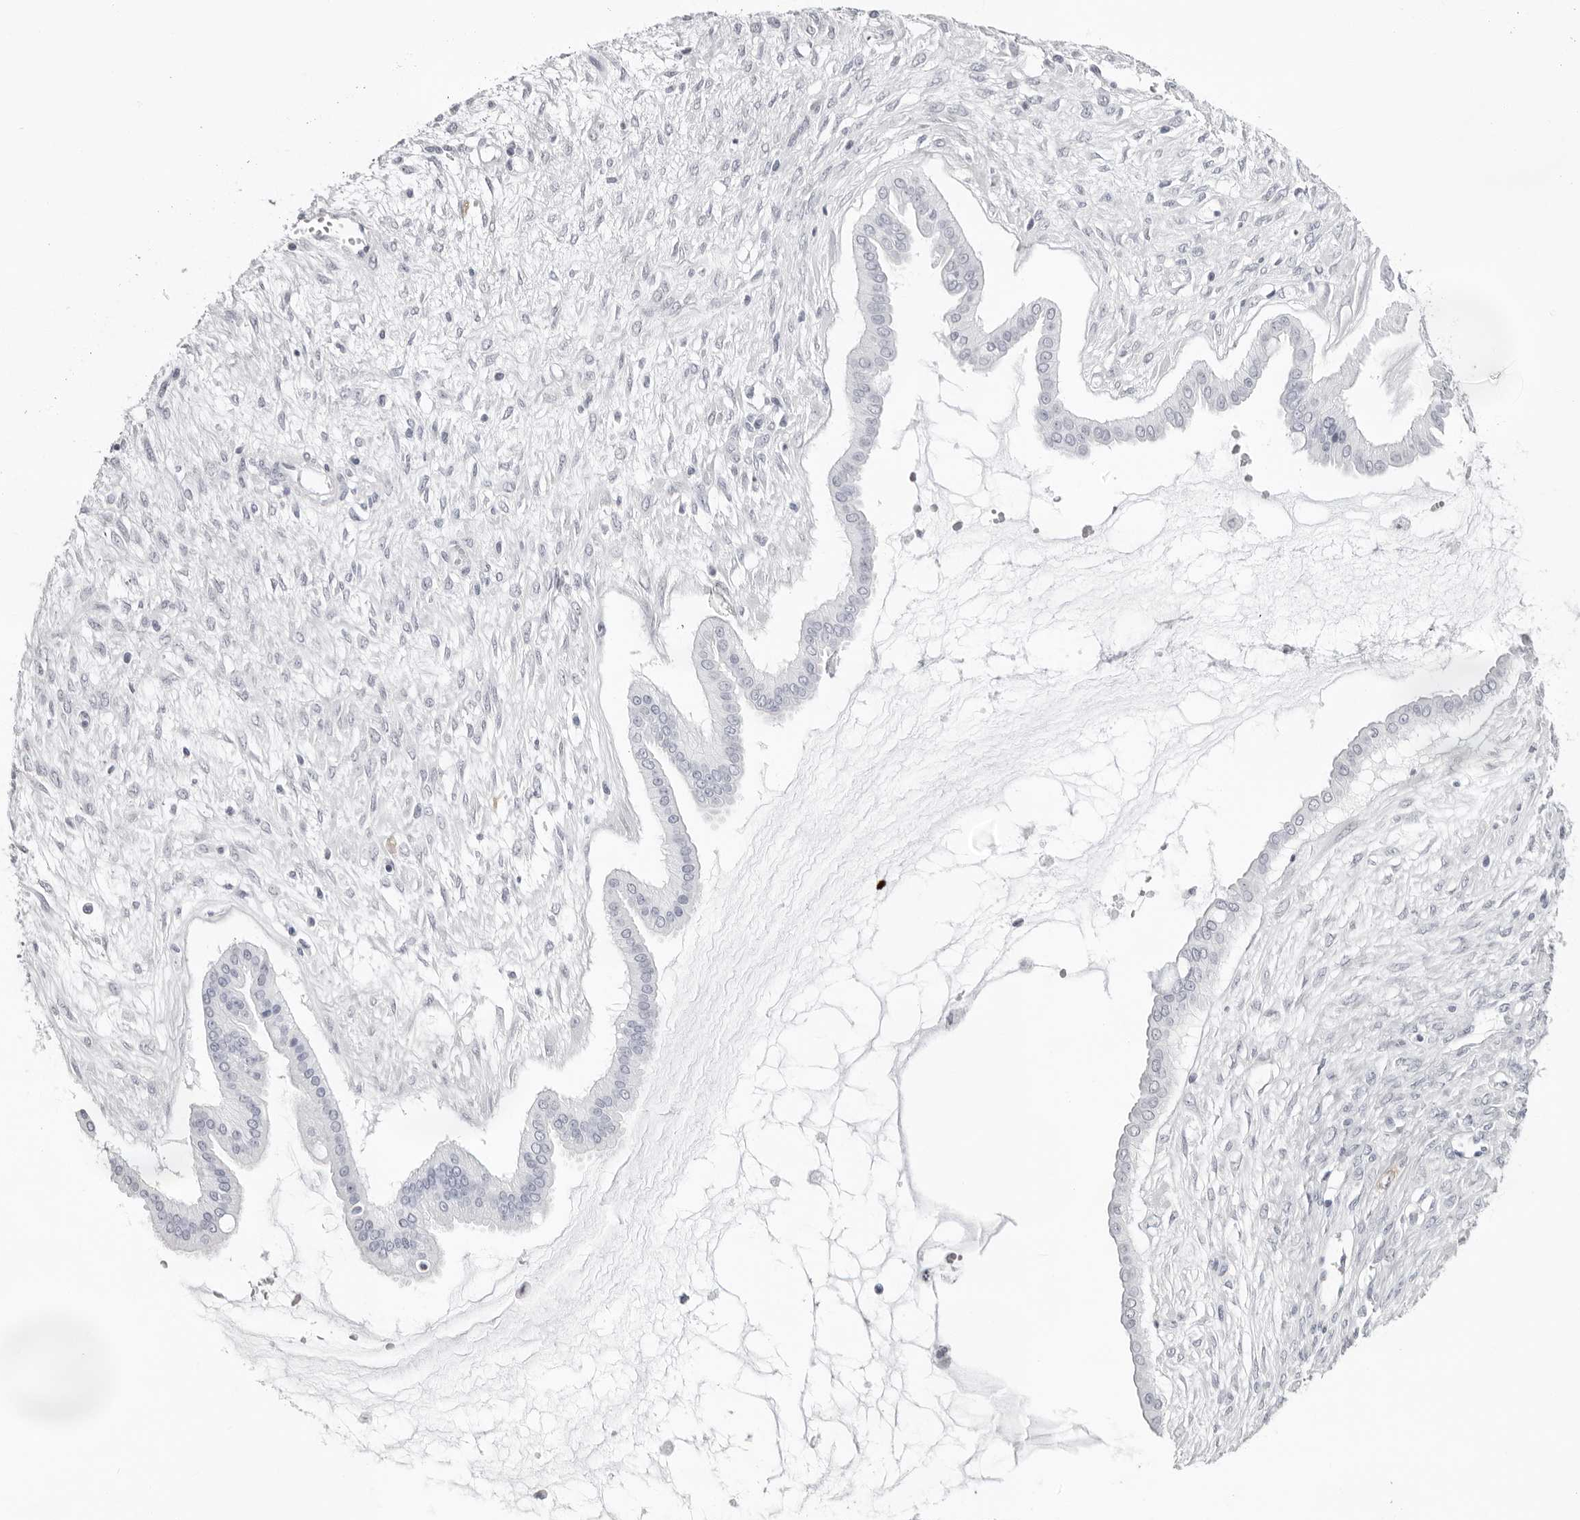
{"staining": {"intensity": "negative", "quantity": "none", "location": "none"}, "tissue": "ovarian cancer", "cell_type": "Tumor cells", "image_type": "cancer", "snomed": [{"axis": "morphology", "description": "Cystadenocarcinoma, mucinous, NOS"}, {"axis": "topography", "description": "Ovary"}], "caption": "Mucinous cystadenocarcinoma (ovarian) was stained to show a protein in brown. There is no significant positivity in tumor cells.", "gene": "INSL3", "patient": {"sex": "female", "age": 73}}